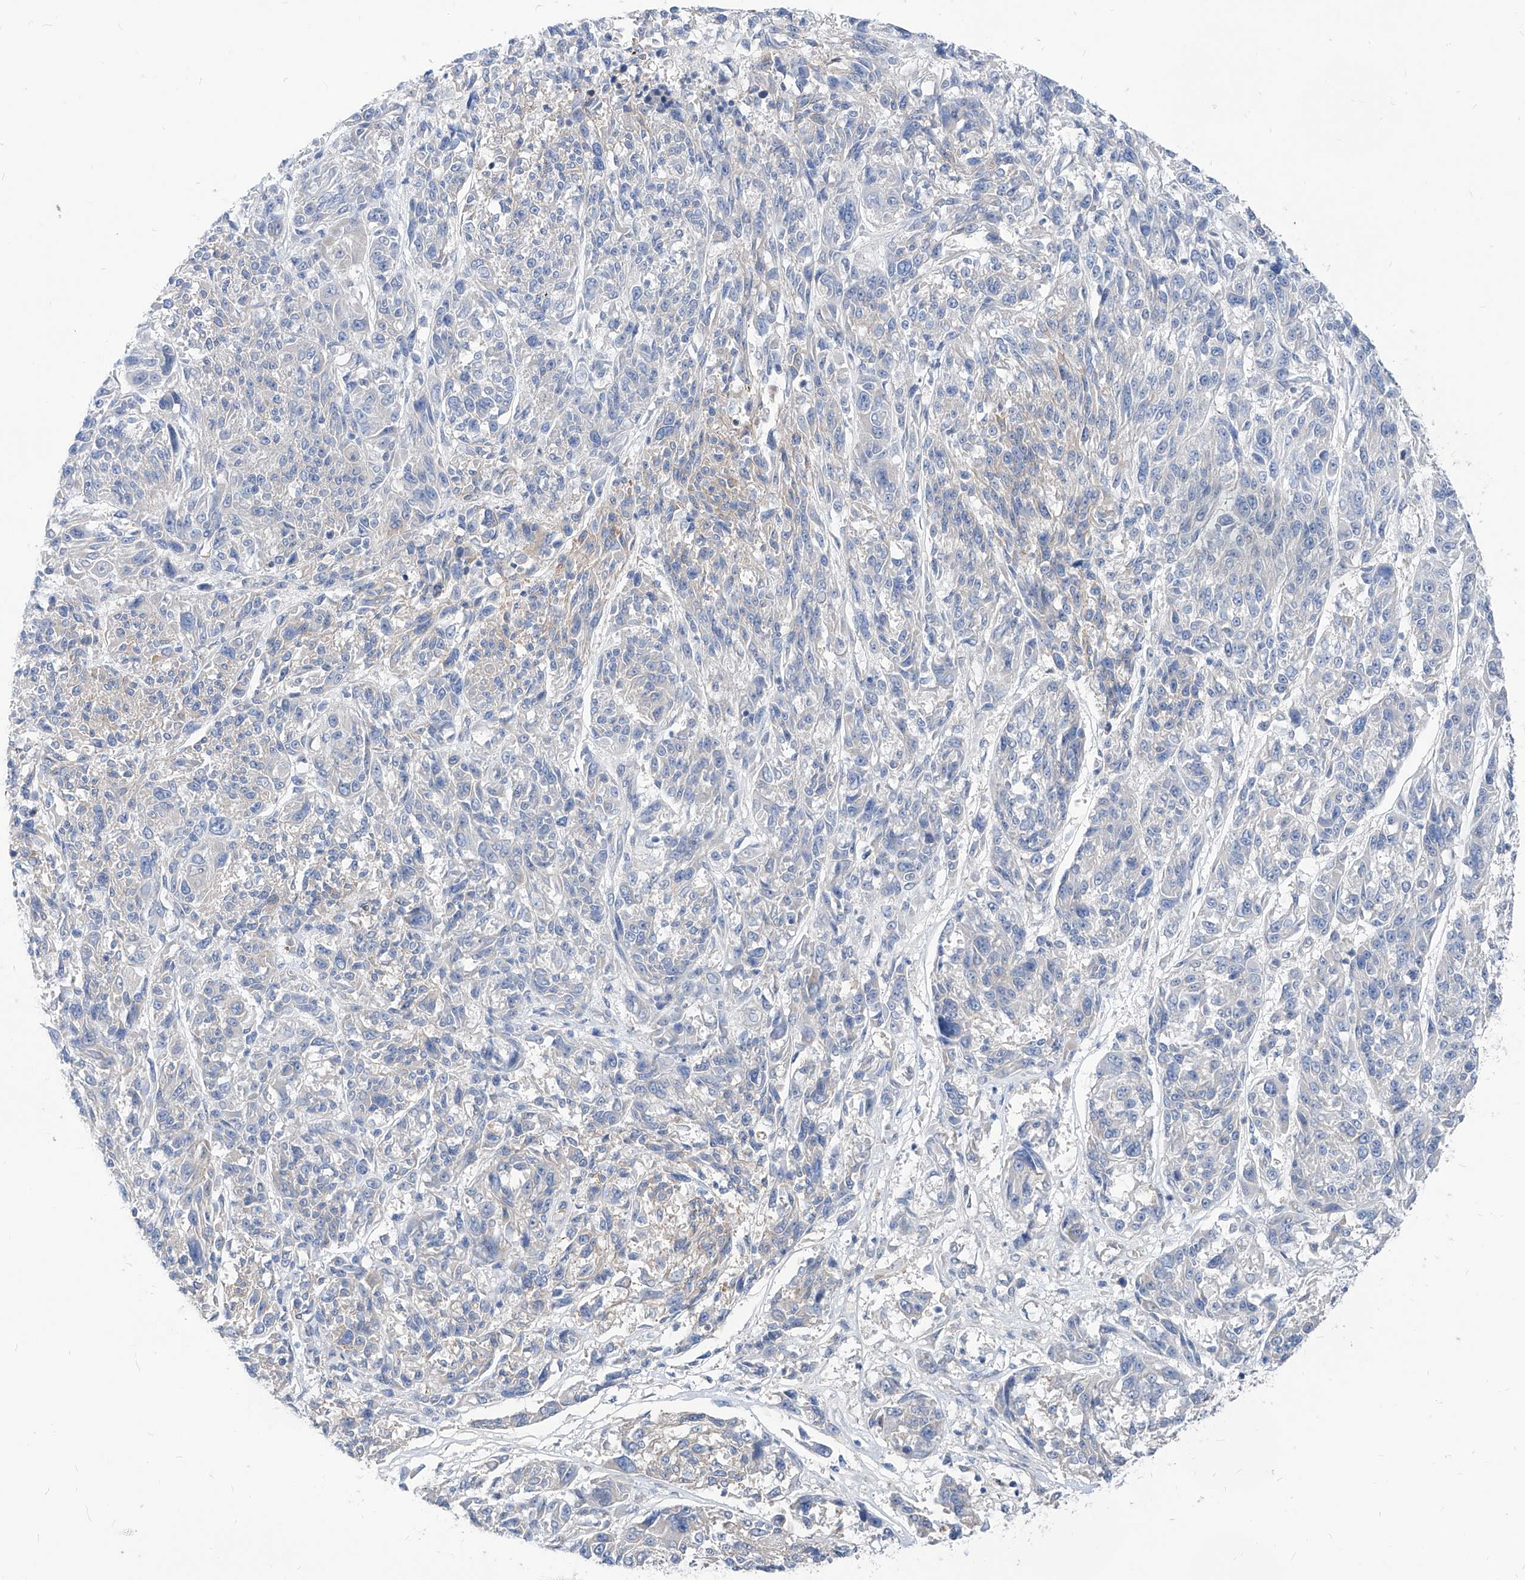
{"staining": {"intensity": "negative", "quantity": "none", "location": "none"}, "tissue": "melanoma", "cell_type": "Tumor cells", "image_type": "cancer", "snomed": [{"axis": "morphology", "description": "Malignant melanoma, NOS"}, {"axis": "topography", "description": "Skin"}], "caption": "Immunohistochemistry image of human melanoma stained for a protein (brown), which demonstrates no positivity in tumor cells. Brightfield microscopy of immunohistochemistry stained with DAB (brown) and hematoxylin (blue), captured at high magnification.", "gene": "AKAP10", "patient": {"sex": "male", "age": 53}}